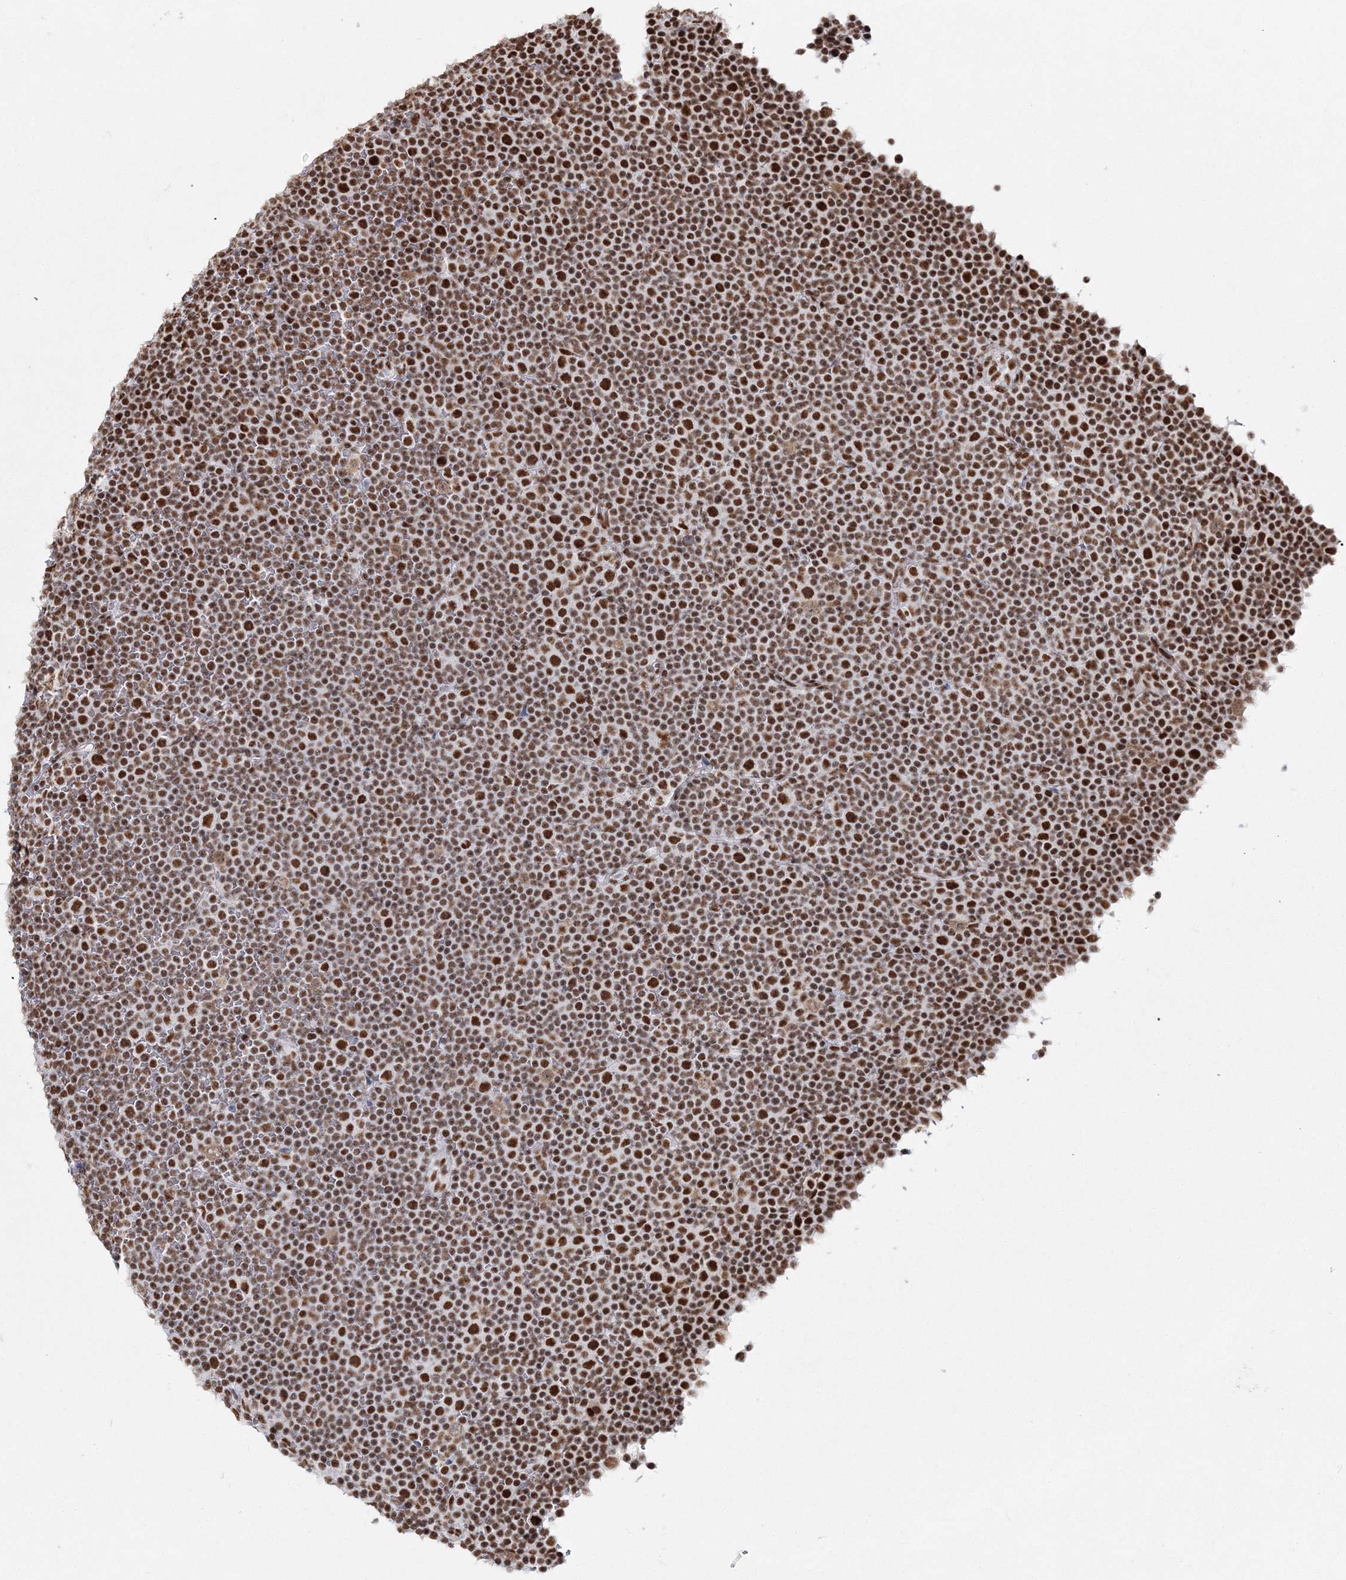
{"staining": {"intensity": "strong", "quantity": ">75%", "location": "nuclear"}, "tissue": "lymphoma", "cell_type": "Tumor cells", "image_type": "cancer", "snomed": [{"axis": "morphology", "description": "Malignant lymphoma, non-Hodgkin's type, Low grade"}, {"axis": "topography", "description": "Lymph node"}], "caption": "Brown immunohistochemical staining in low-grade malignant lymphoma, non-Hodgkin's type exhibits strong nuclear expression in about >75% of tumor cells.", "gene": "QRICH1", "patient": {"sex": "female", "age": 67}}